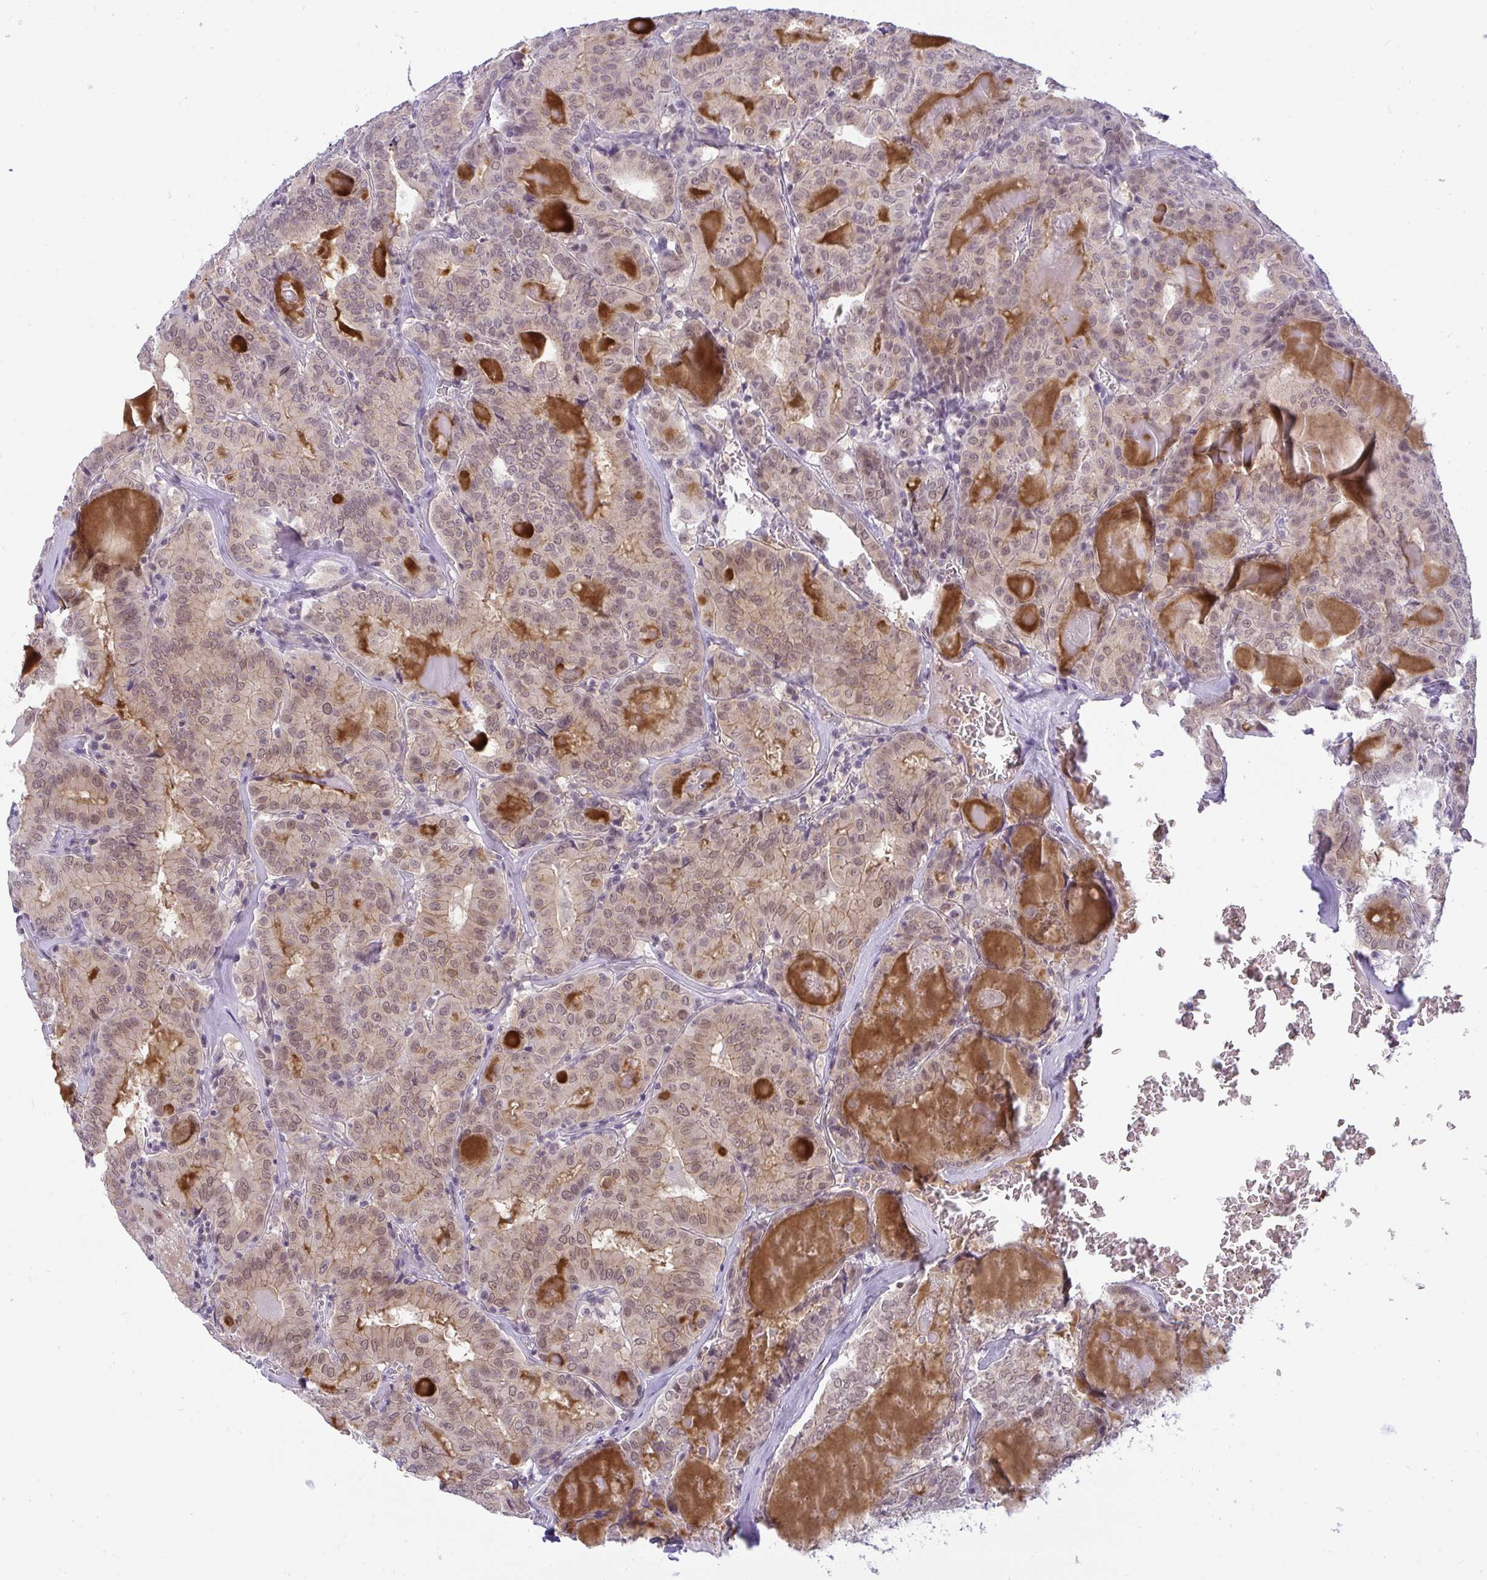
{"staining": {"intensity": "weak", "quantity": ">75%", "location": "cytoplasmic/membranous,nuclear"}, "tissue": "thyroid cancer", "cell_type": "Tumor cells", "image_type": "cancer", "snomed": [{"axis": "morphology", "description": "Papillary adenocarcinoma, NOS"}, {"axis": "topography", "description": "Thyroid gland"}], "caption": "The micrograph displays immunohistochemical staining of thyroid papillary adenocarcinoma. There is weak cytoplasmic/membranous and nuclear expression is identified in about >75% of tumor cells.", "gene": "DZIP1", "patient": {"sex": "female", "age": 72}}